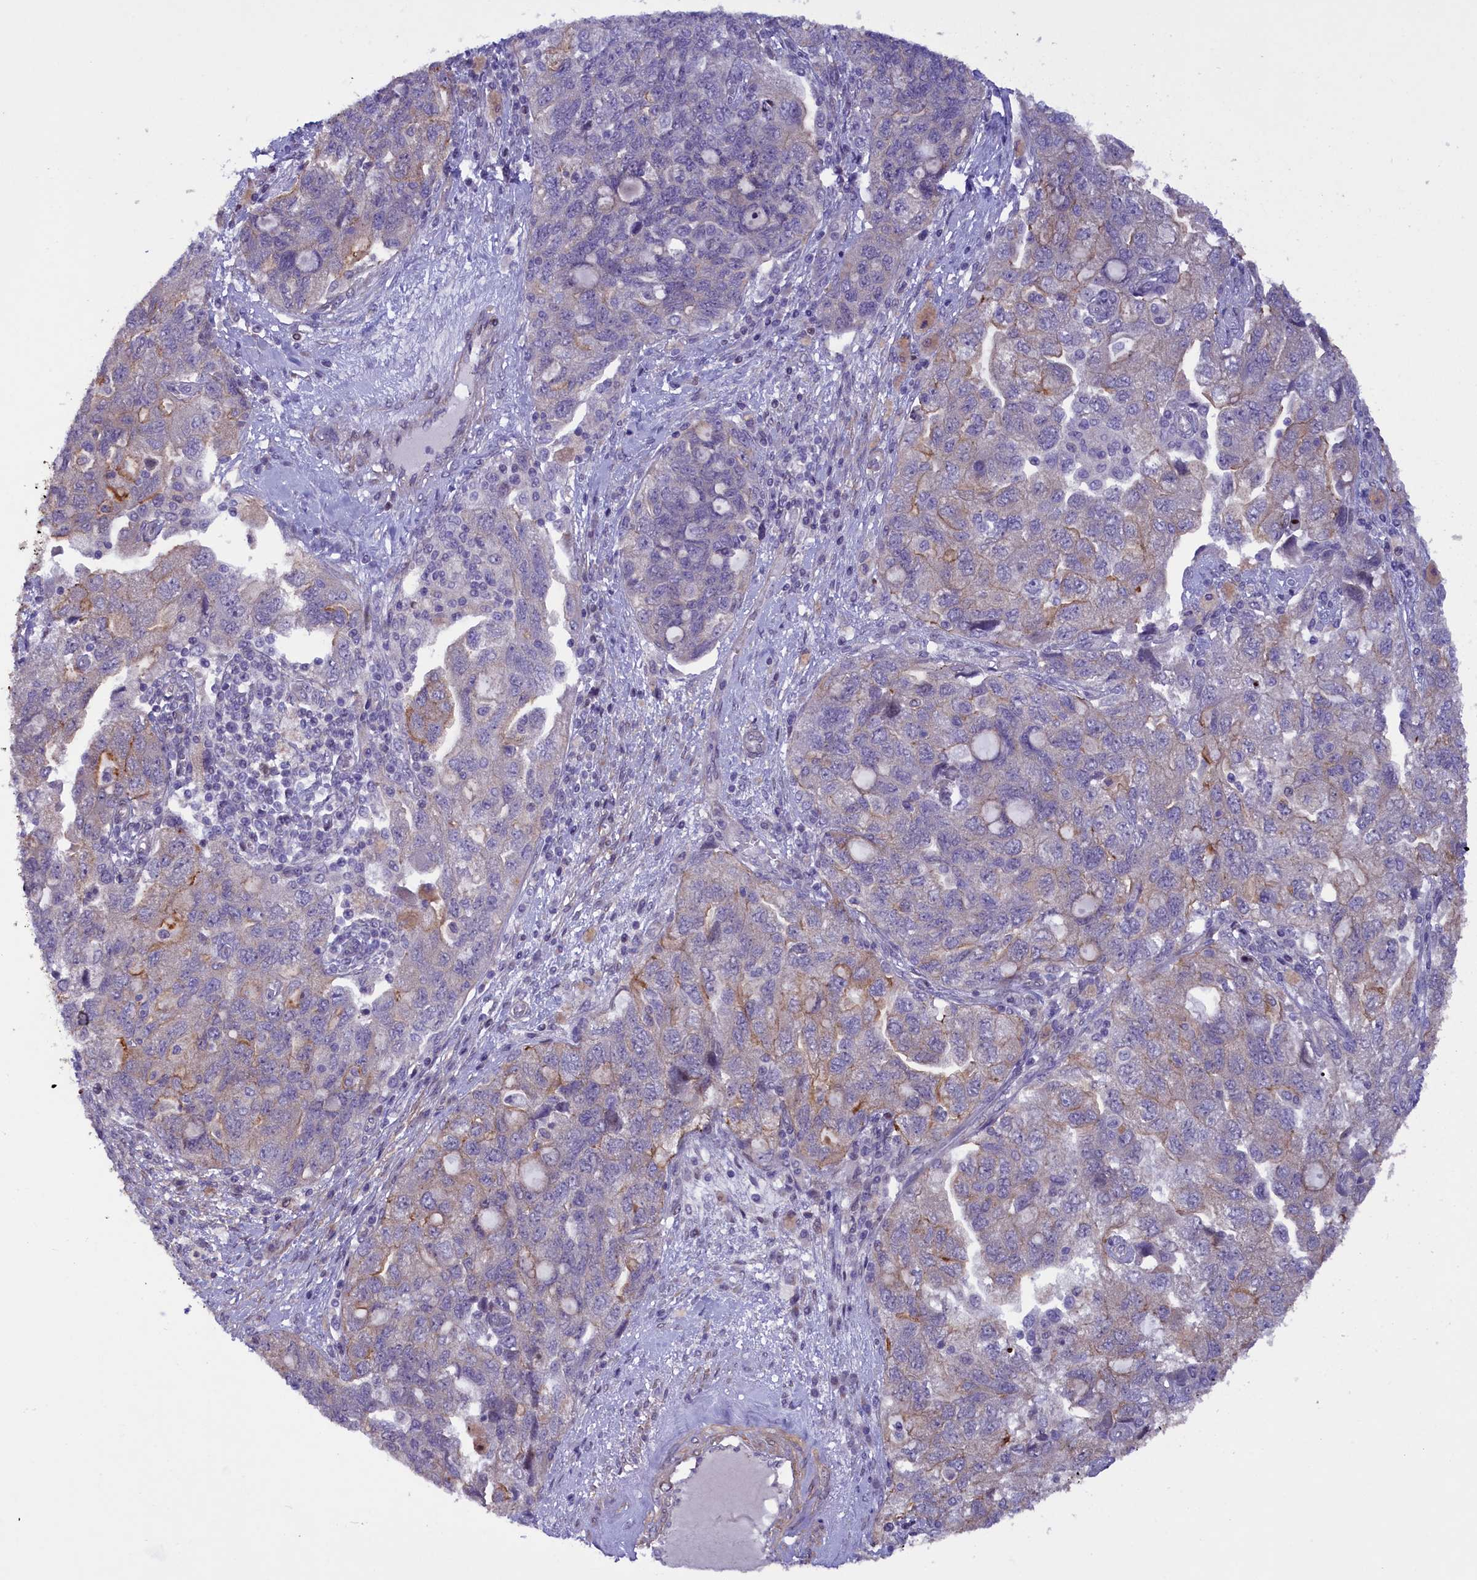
{"staining": {"intensity": "weak", "quantity": "<25%", "location": "cytoplasmic/membranous"}, "tissue": "ovarian cancer", "cell_type": "Tumor cells", "image_type": "cancer", "snomed": [{"axis": "morphology", "description": "Carcinoma, NOS"}, {"axis": "morphology", "description": "Cystadenocarcinoma, serous, NOS"}, {"axis": "topography", "description": "Ovary"}], "caption": "A micrograph of carcinoma (ovarian) stained for a protein exhibits no brown staining in tumor cells. (DAB immunohistochemistry (IHC) visualized using brightfield microscopy, high magnification).", "gene": "MAN2C1", "patient": {"sex": "female", "age": 69}}